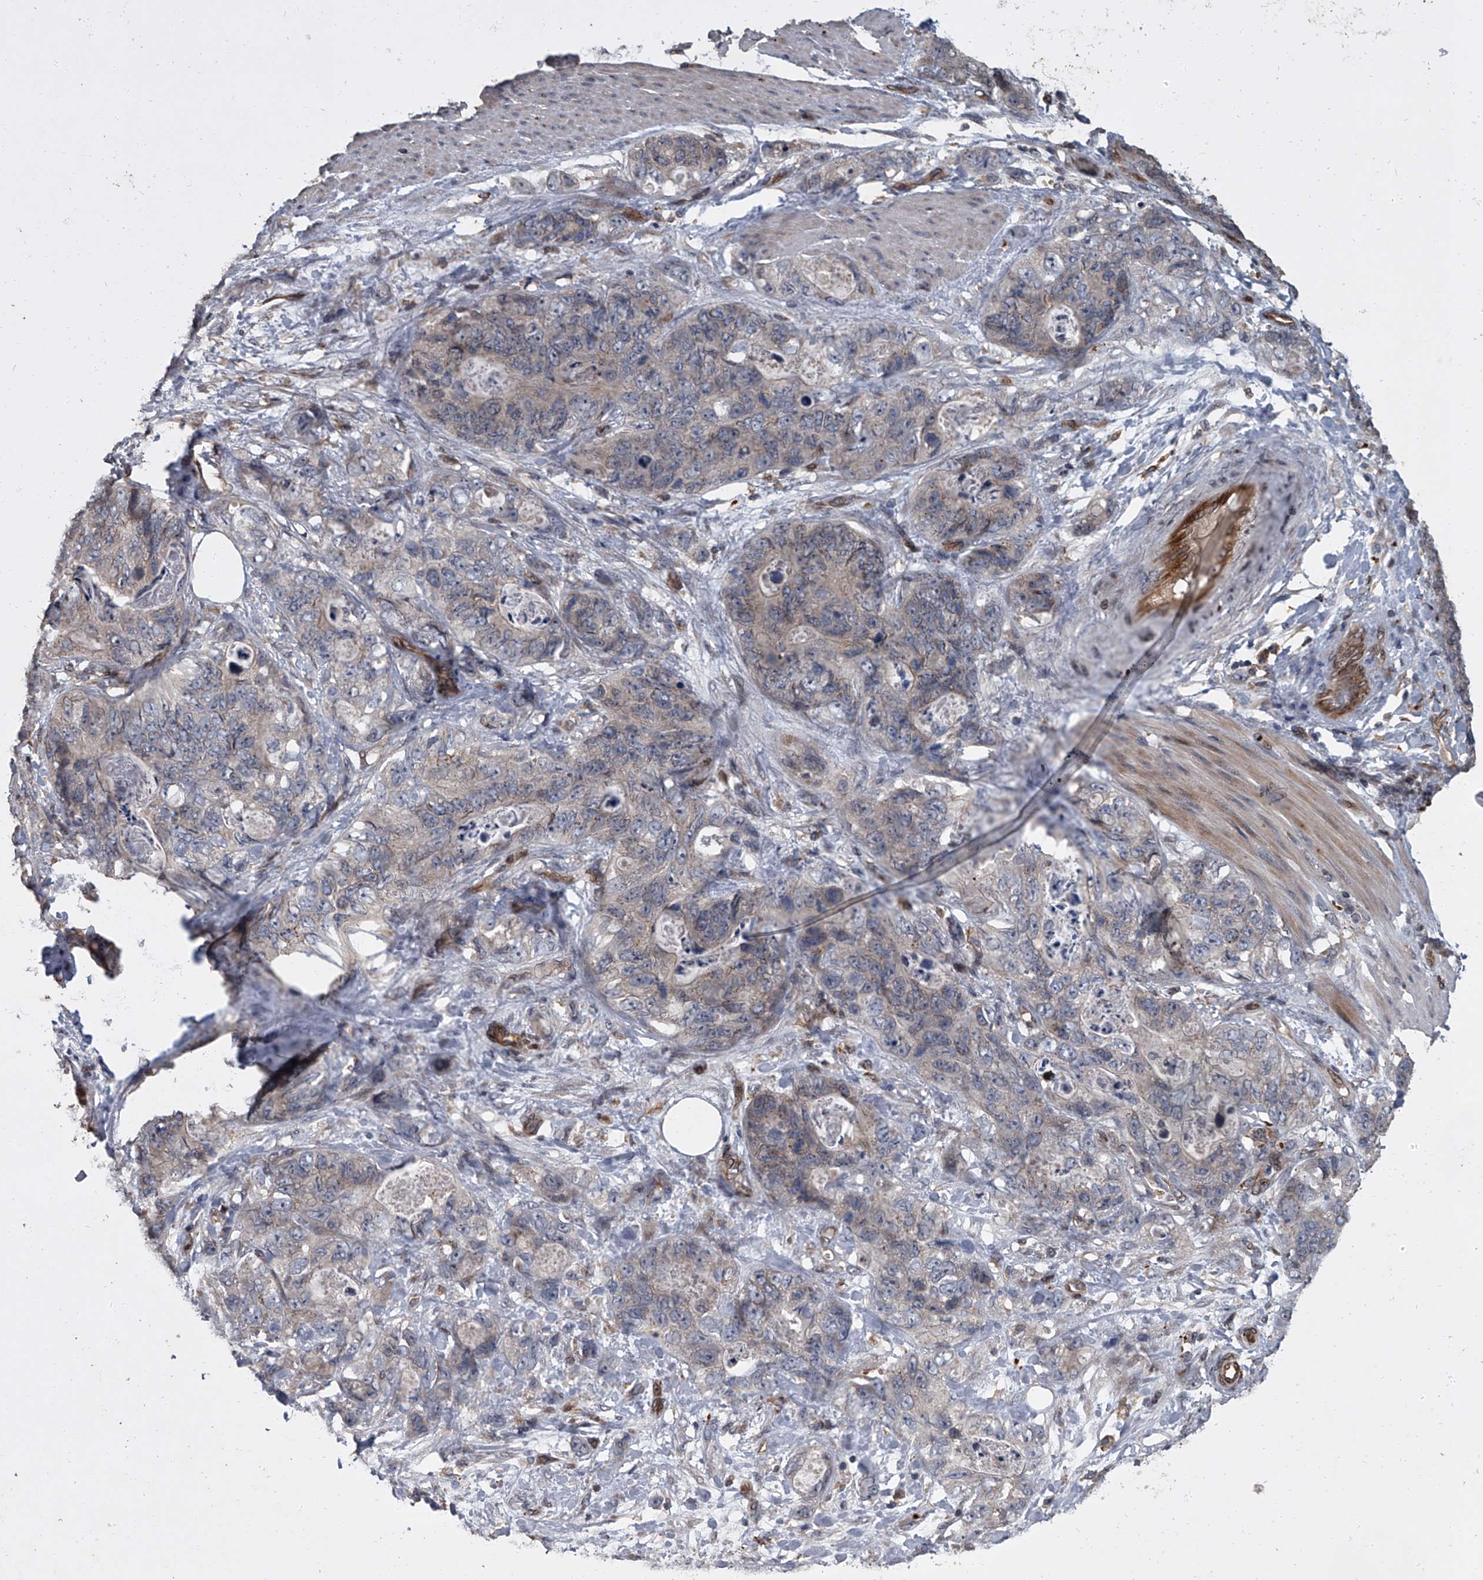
{"staining": {"intensity": "negative", "quantity": "none", "location": "none"}, "tissue": "stomach cancer", "cell_type": "Tumor cells", "image_type": "cancer", "snomed": [{"axis": "morphology", "description": "Normal tissue, NOS"}, {"axis": "morphology", "description": "Adenocarcinoma, NOS"}, {"axis": "topography", "description": "Stomach"}], "caption": "This photomicrograph is of stomach cancer (adenocarcinoma) stained with IHC to label a protein in brown with the nuclei are counter-stained blue. There is no staining in tumor cells.", "gene": "LRRC8C", "patient": {"sex": "female", "age": 89}}